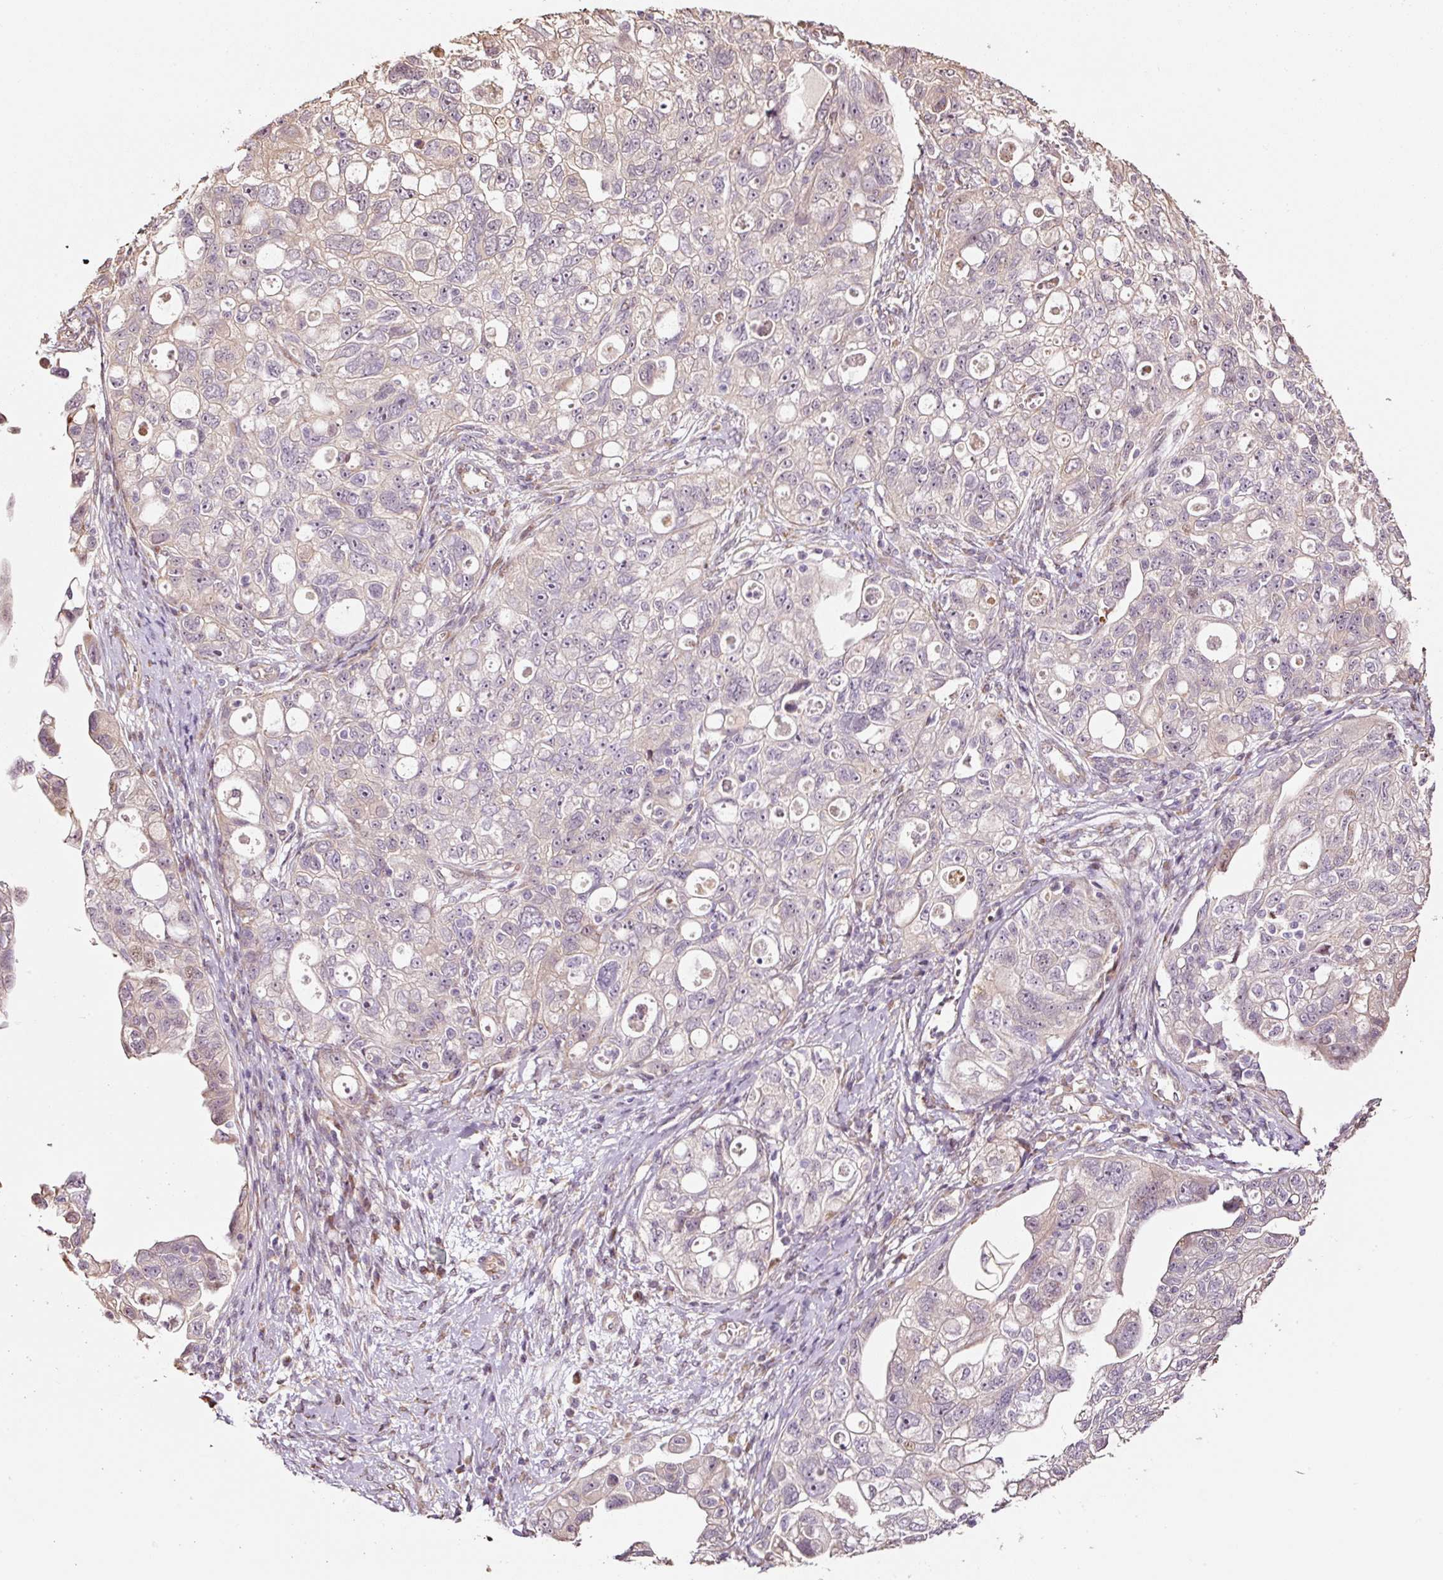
{"staining": {"intensity": "negative", "quantity": "none", "location": "none"}, "tissue": "ovarian cancer", "cell_type": "Tumor cells", "image_type": "cancer", "snomed": [{"axis": "morphology", "description": "Carcinoma, NOS"}, {"axis": "morphology", "description": "Cystadenocarcinoma, serous, NOS"}, {"axis": "topography", "description": "Ovary"}], "caption": "Carcinoma (ovarian) was stained to show a protein in brown. There is no significant expression in tumor cells.", "gene": "ETF1", "patient": {"sex": "female", "age": 69}}